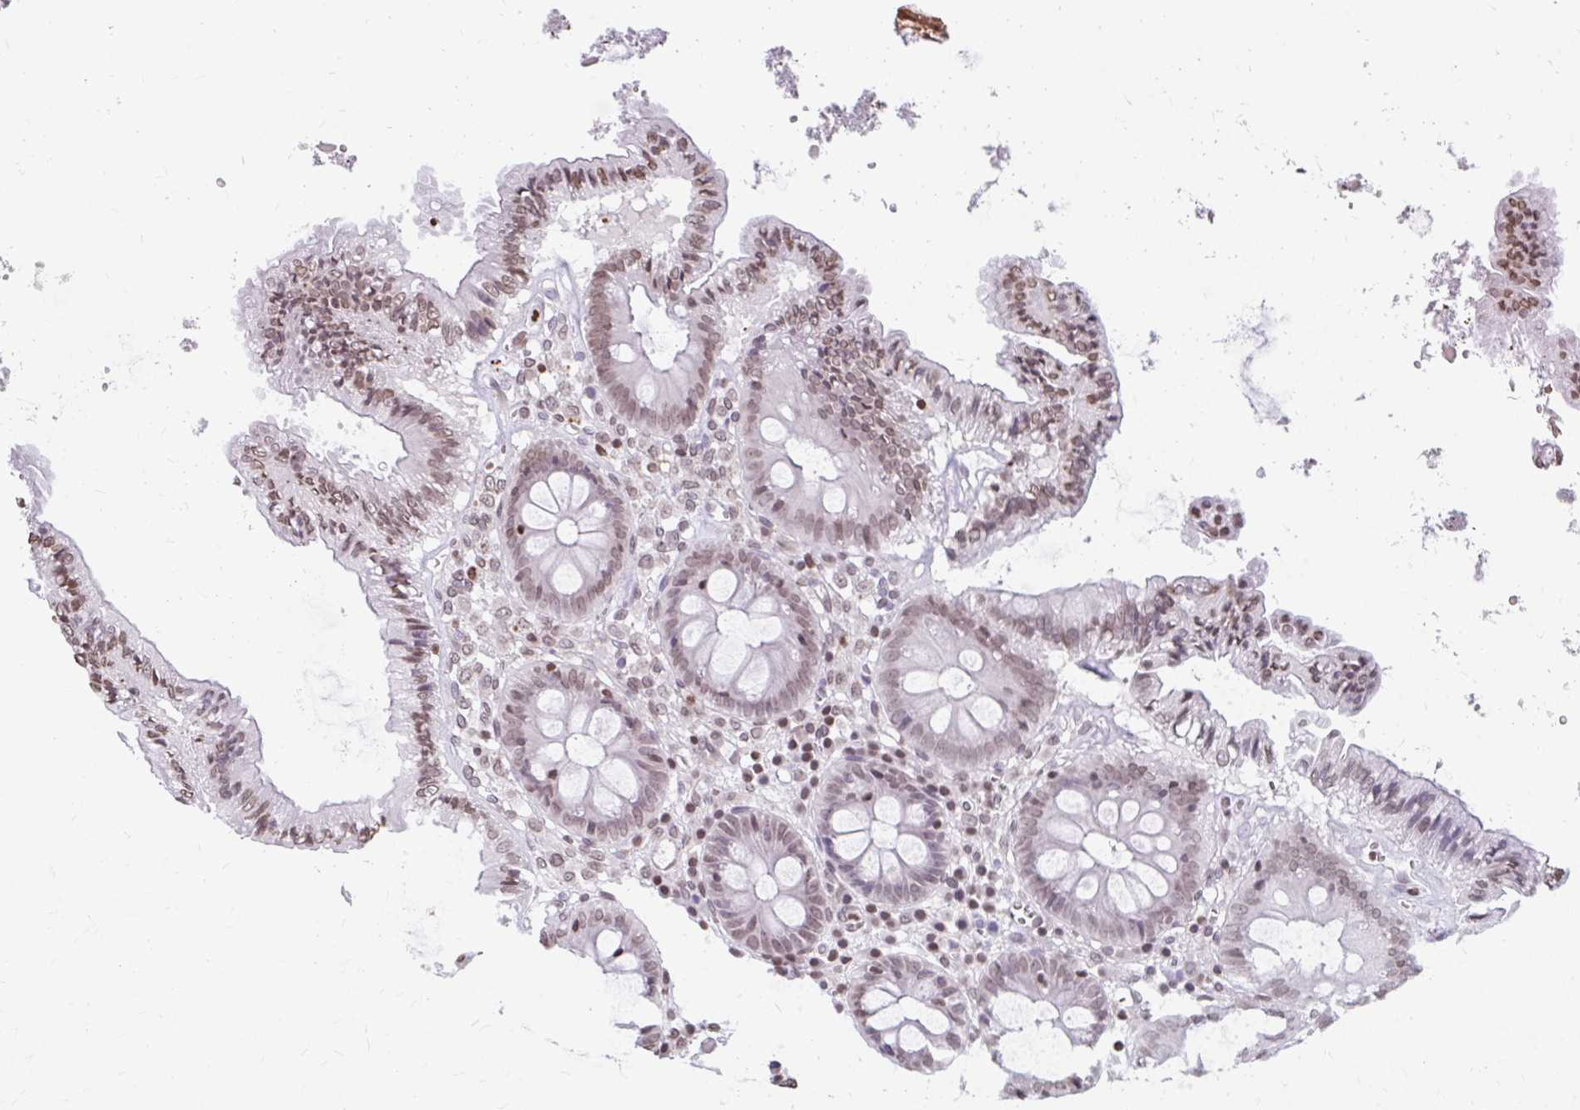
{"staining": {"intensity": "moderate", "quantity": ">75%", "location": "nuclear"}, "tissue": "colon", "cell_type": "Endothelial cells", "image_type": "normal", "snomed": [{"axis": "morphology", "description": "Normal tissue, NOS"}, {"axis": "topography", "description": "Colon"}, {"axis": "topography", "description": "Peripheral nerve tissue"}], "caption": "Immunohistochemical staining of normal colon displays medium levels of moderate nuclear expression in approximately >75% of endothelial cells.", "gene": "ORC3", "patient": {"sex": "male", "age": 84}}